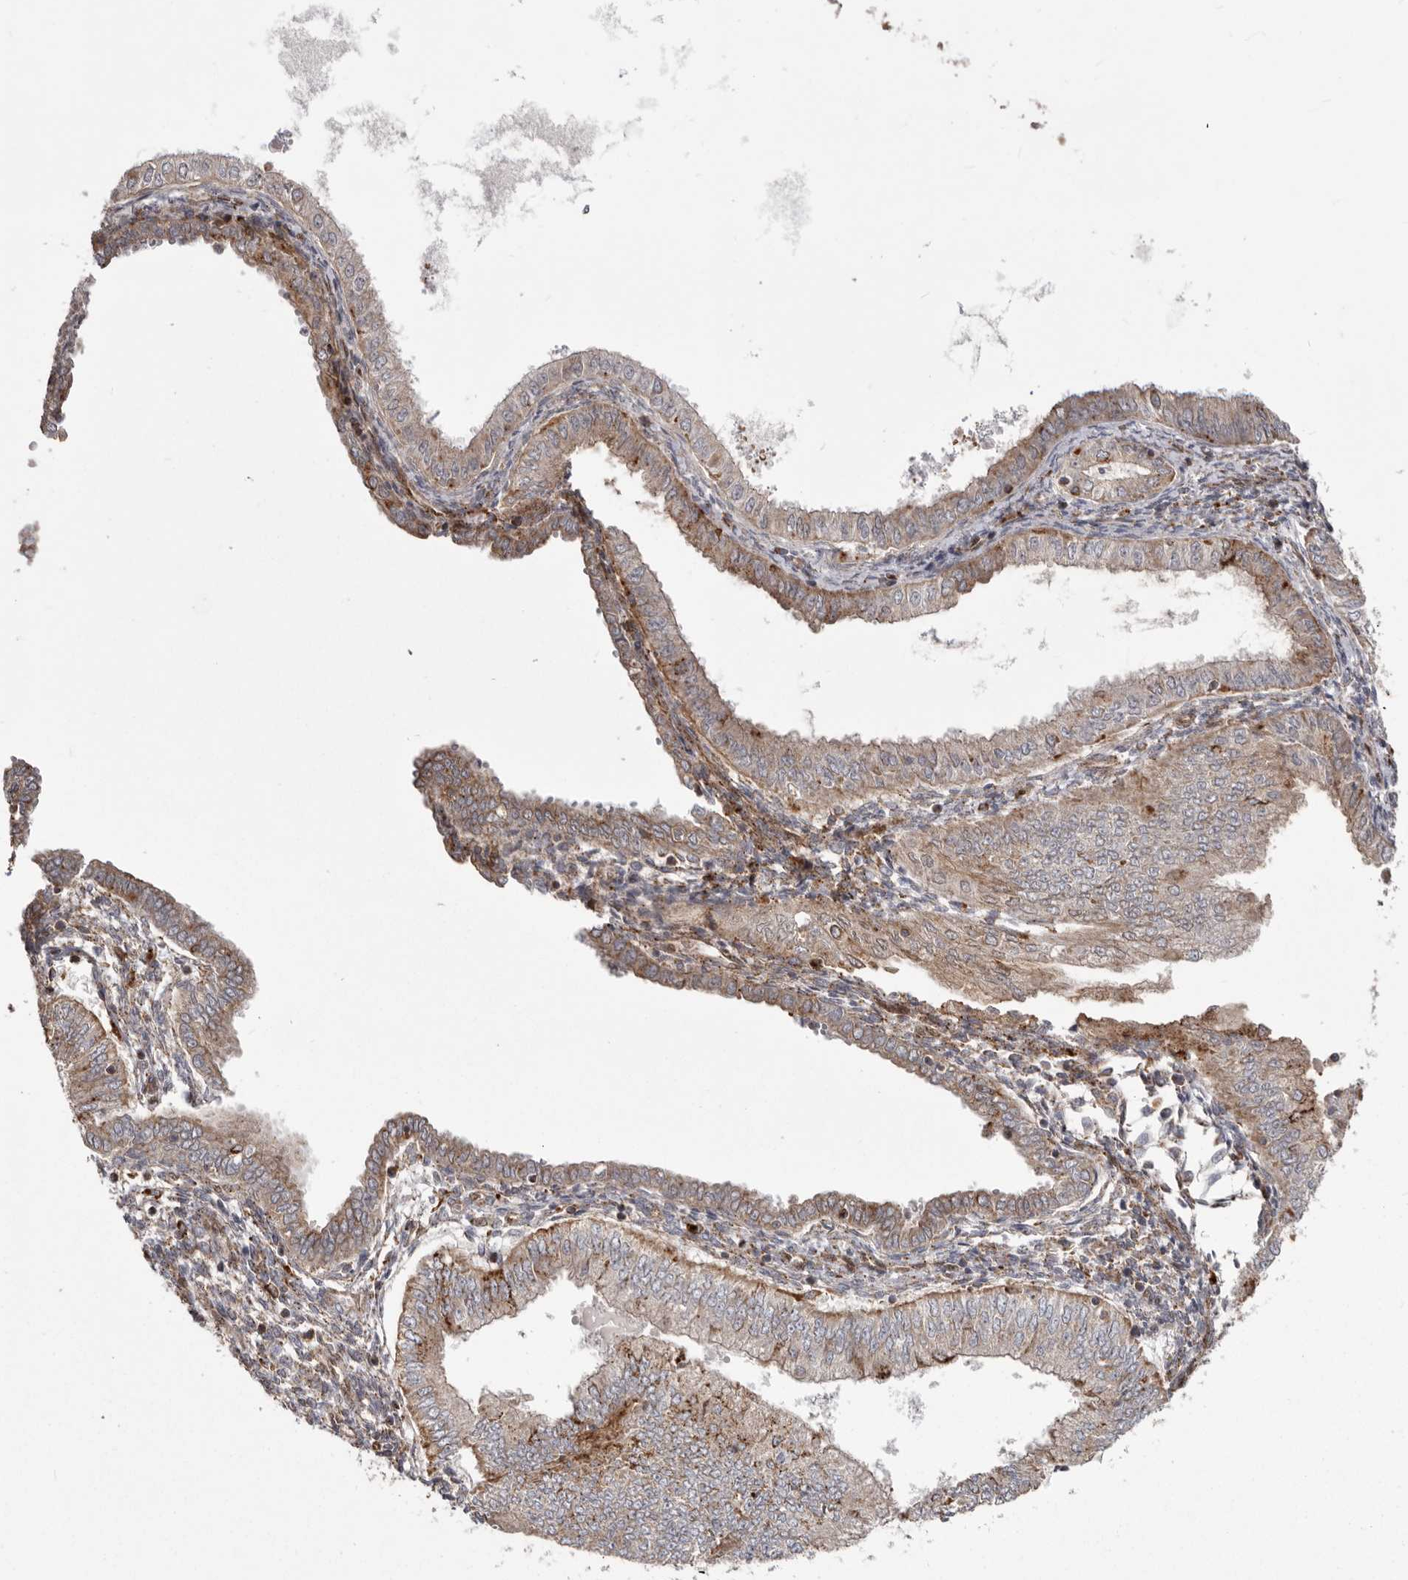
{"staining": {"intensity": "weak", "quantity": ">75%", "location": "cytoplasmic/membranous"}, "tissue": "endometrial cancer", "cell_type": "Tumor cells", "image_type": "cancer", "snomed": [{"axis": "morphology", "description": "Normal tissue, NOS"}, {"axis": "morphology", "description": "Adenocarcinoma, NOS"}, {"axis": "topography", "description": "Endometrium"}], "caption": "A brown stain highlights weak cytoplasmic/membranous expression of a protein in endometrial cancer (adenocarcinoma) tumor cells.", "gene": "NUP43", "patient": {"sex": "female", "age": 53}}